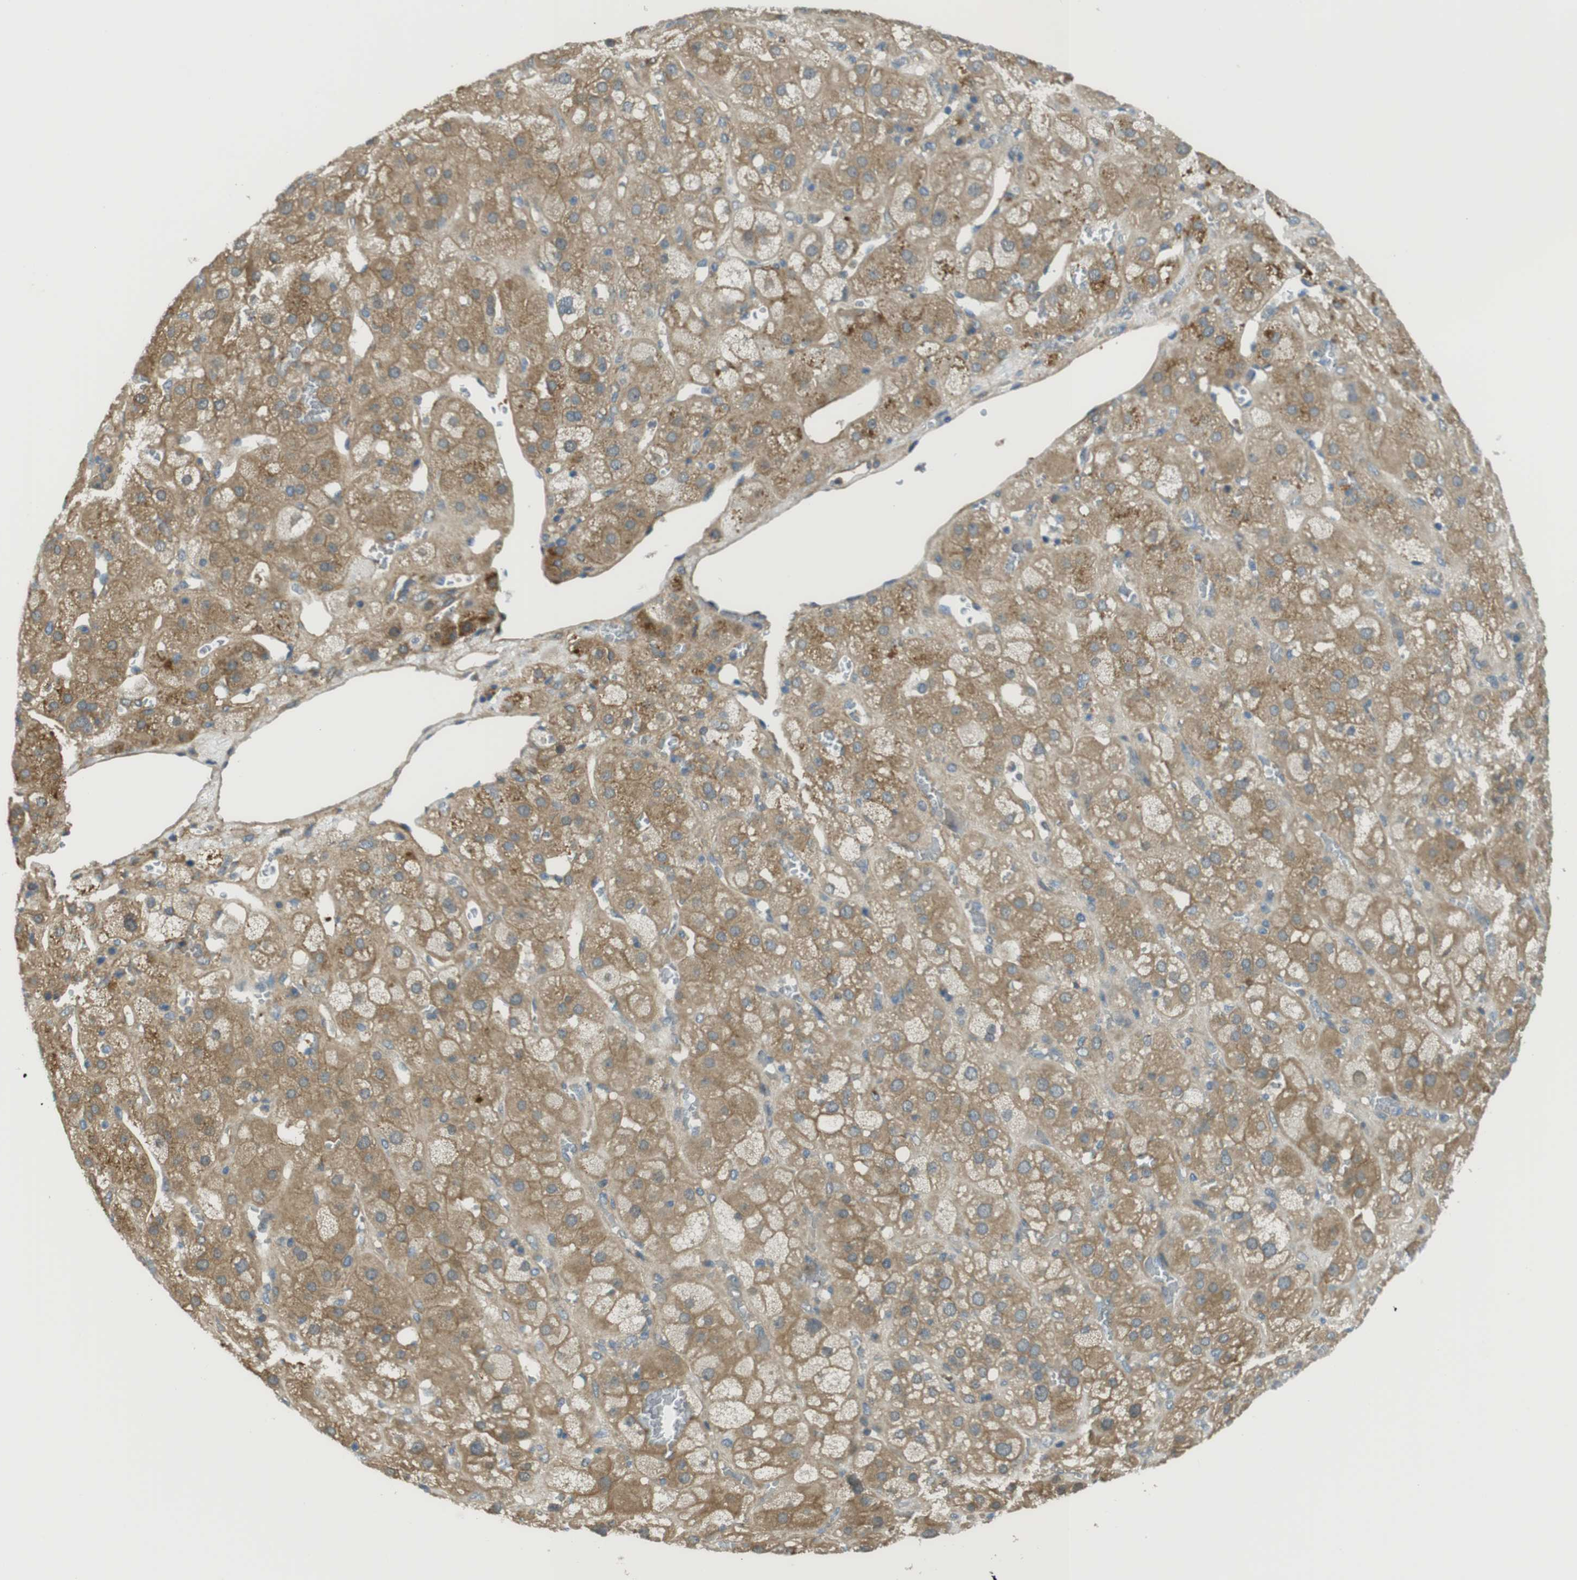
{"staining": {"intensity": "moderate", "quantity": ">75%", "location": "cytoplasmic/membranous"}, "tissue": "adrenal gland", "cell_type": "Glandular cells", "image_type": "normal", "snomed": [{"axis": "morphology", "description": "Normal tissue, NOS"}, {"axis": "topography", "description": "Adrenal gland"}], "caption": "Human adrenal gland stained for a protein (brown) shows moderate cytoplasmic/membranous positive staining in approximately >75% of glandular cells.", "gene": "ABHD15", "patient": {"sex": "female", "age": 47}}